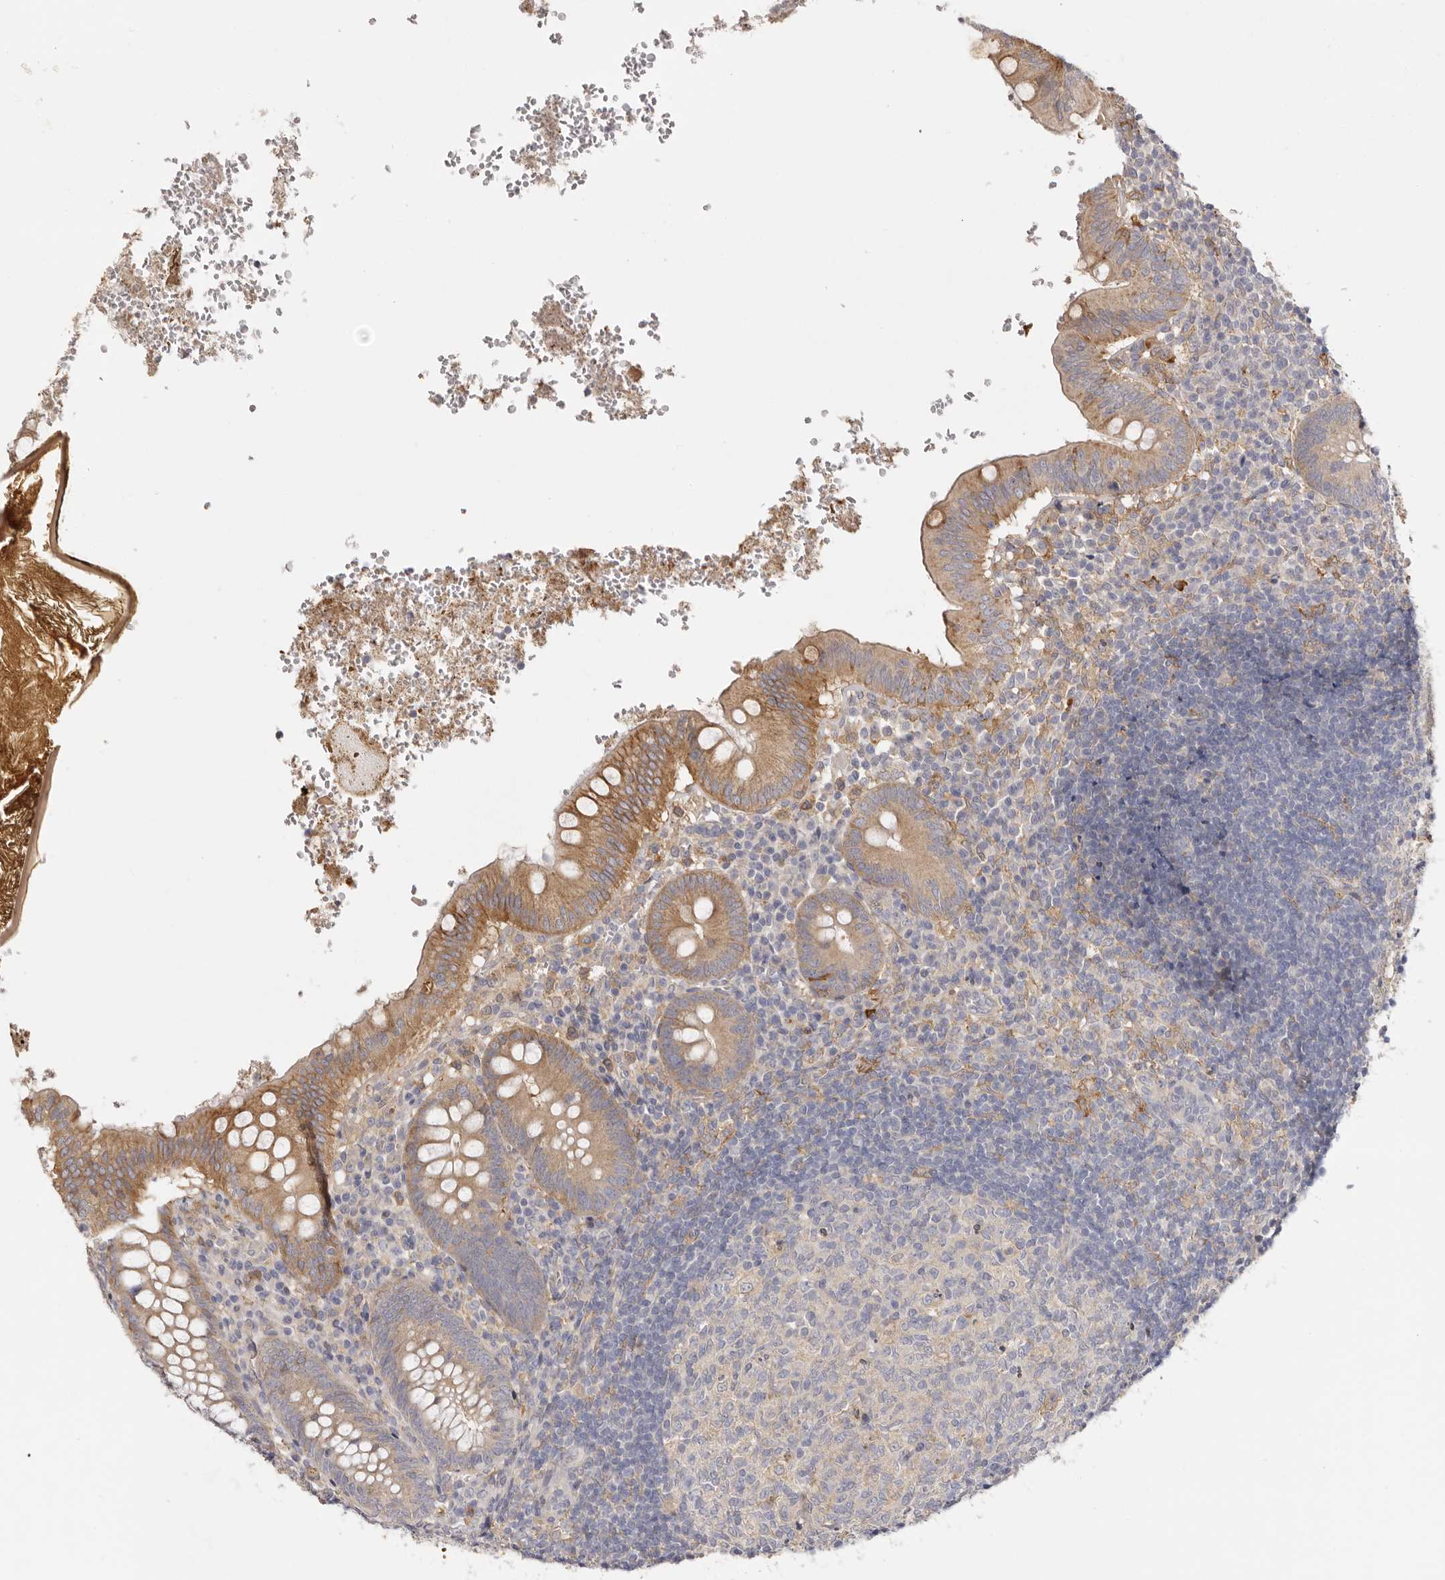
{"staining": {"intensity": "moderate", "quantity": "25%-75%", "location": "cytoplasmic/membranous"}, "tissue": "appendix", "cell_type": "Glandular cells", "image_type": "normal", "snomed": [{"axis": "morphology", "description": "Normal tissue, NOS"}, {"axis": "topography", "description": "Appendix"}], "caption": "The immunohistochemical stain shows moderate cytoplasmic/membranous expression in glandular cells of normal appendix. Using DAB (brown) and hematoxylin (blue) stains, captured at high magnification using brightfield microscopy.", "gene": "MSRB2", "patient": {"sex": "male", "age": 8}}